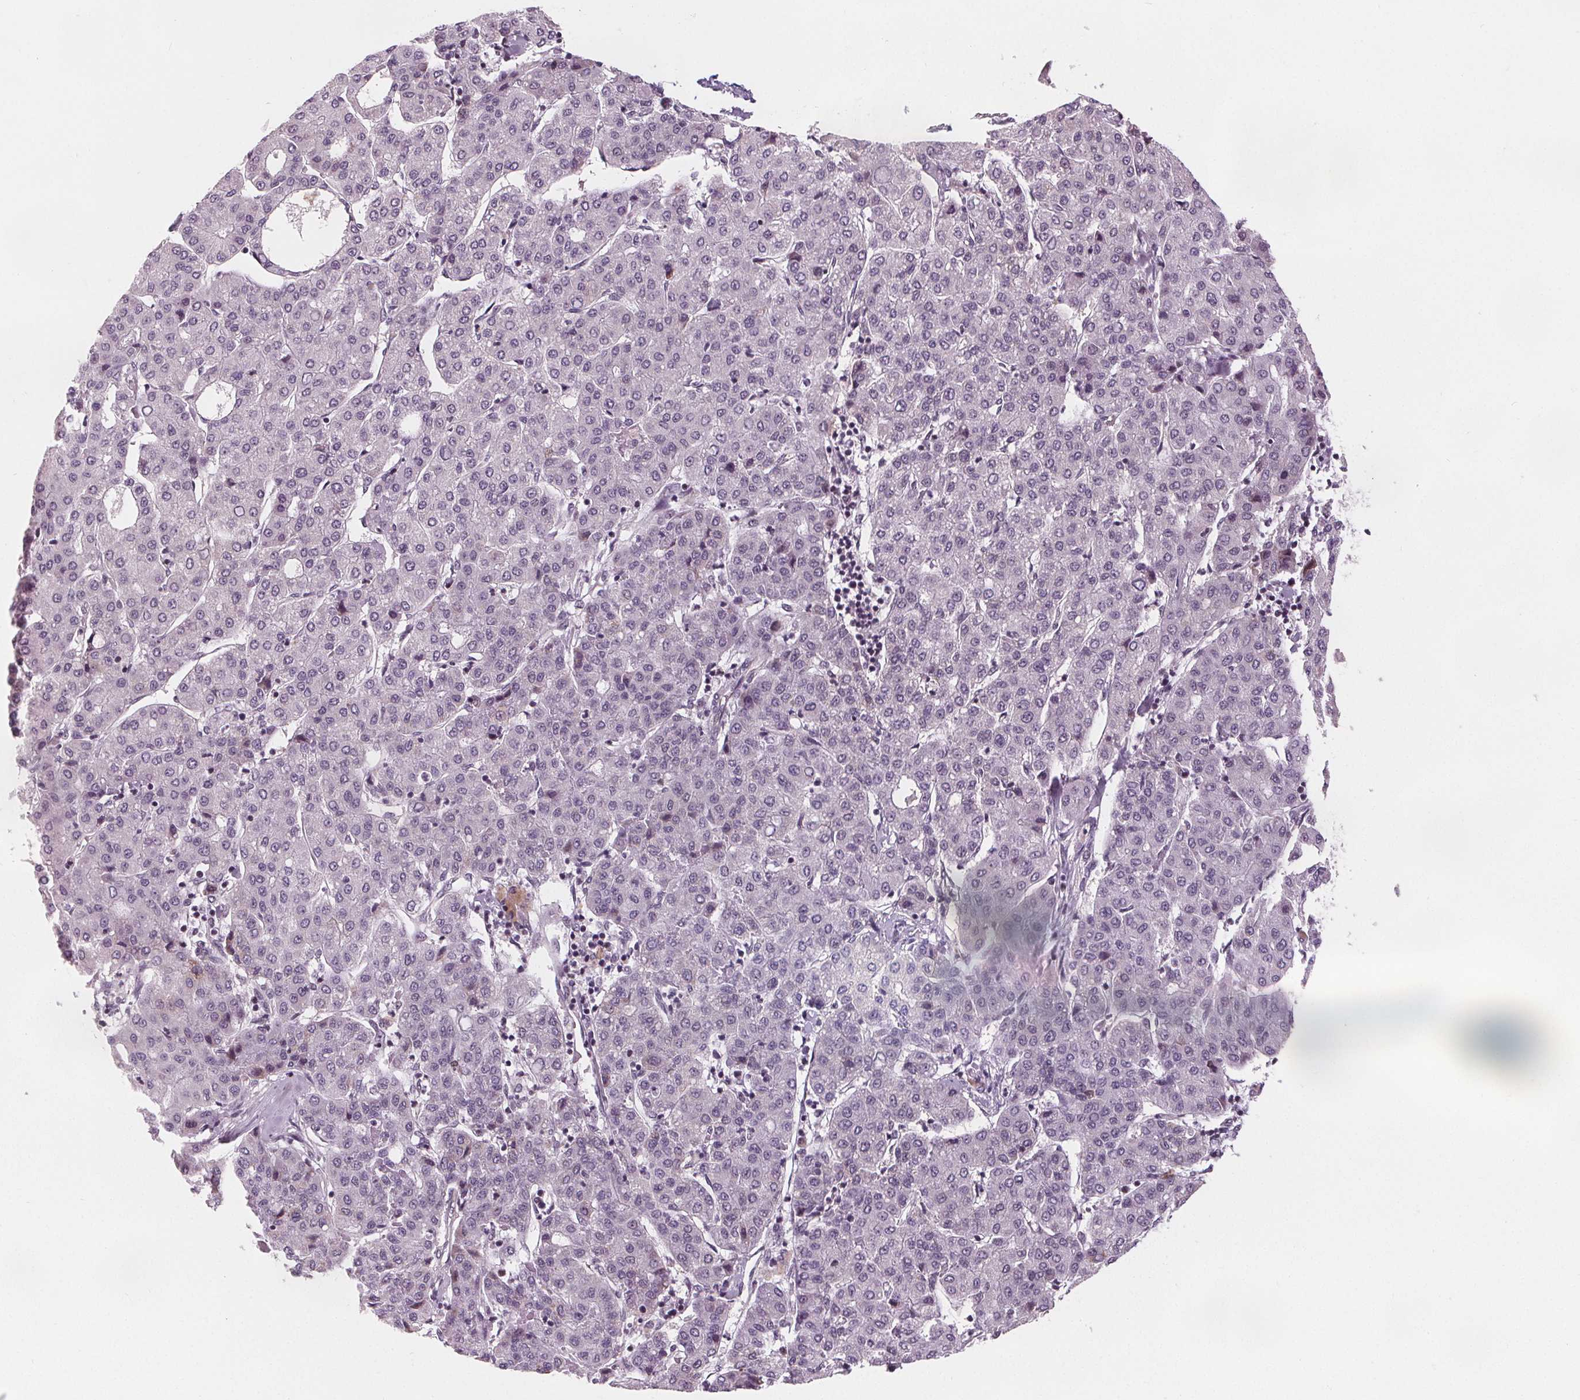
{"staining": {"intensity": "negative", "quantity": "none", "location": "none"}, "tissue": "liver cancer", "cell_type": "Tumor cells", "image_type": "cancer", "snomed": [{"axis": "morphology", "description": "Carcinoma, Hepatocellular, NOS"}, {"axis": "topography", "description": "Liver"}], "caption": "Micrograph shows no significant protein expression in tumor cells of hepatocellular carcinoma (liver).", "gene": "DPM2", "patient": {"sex": "male", "age": 65}}